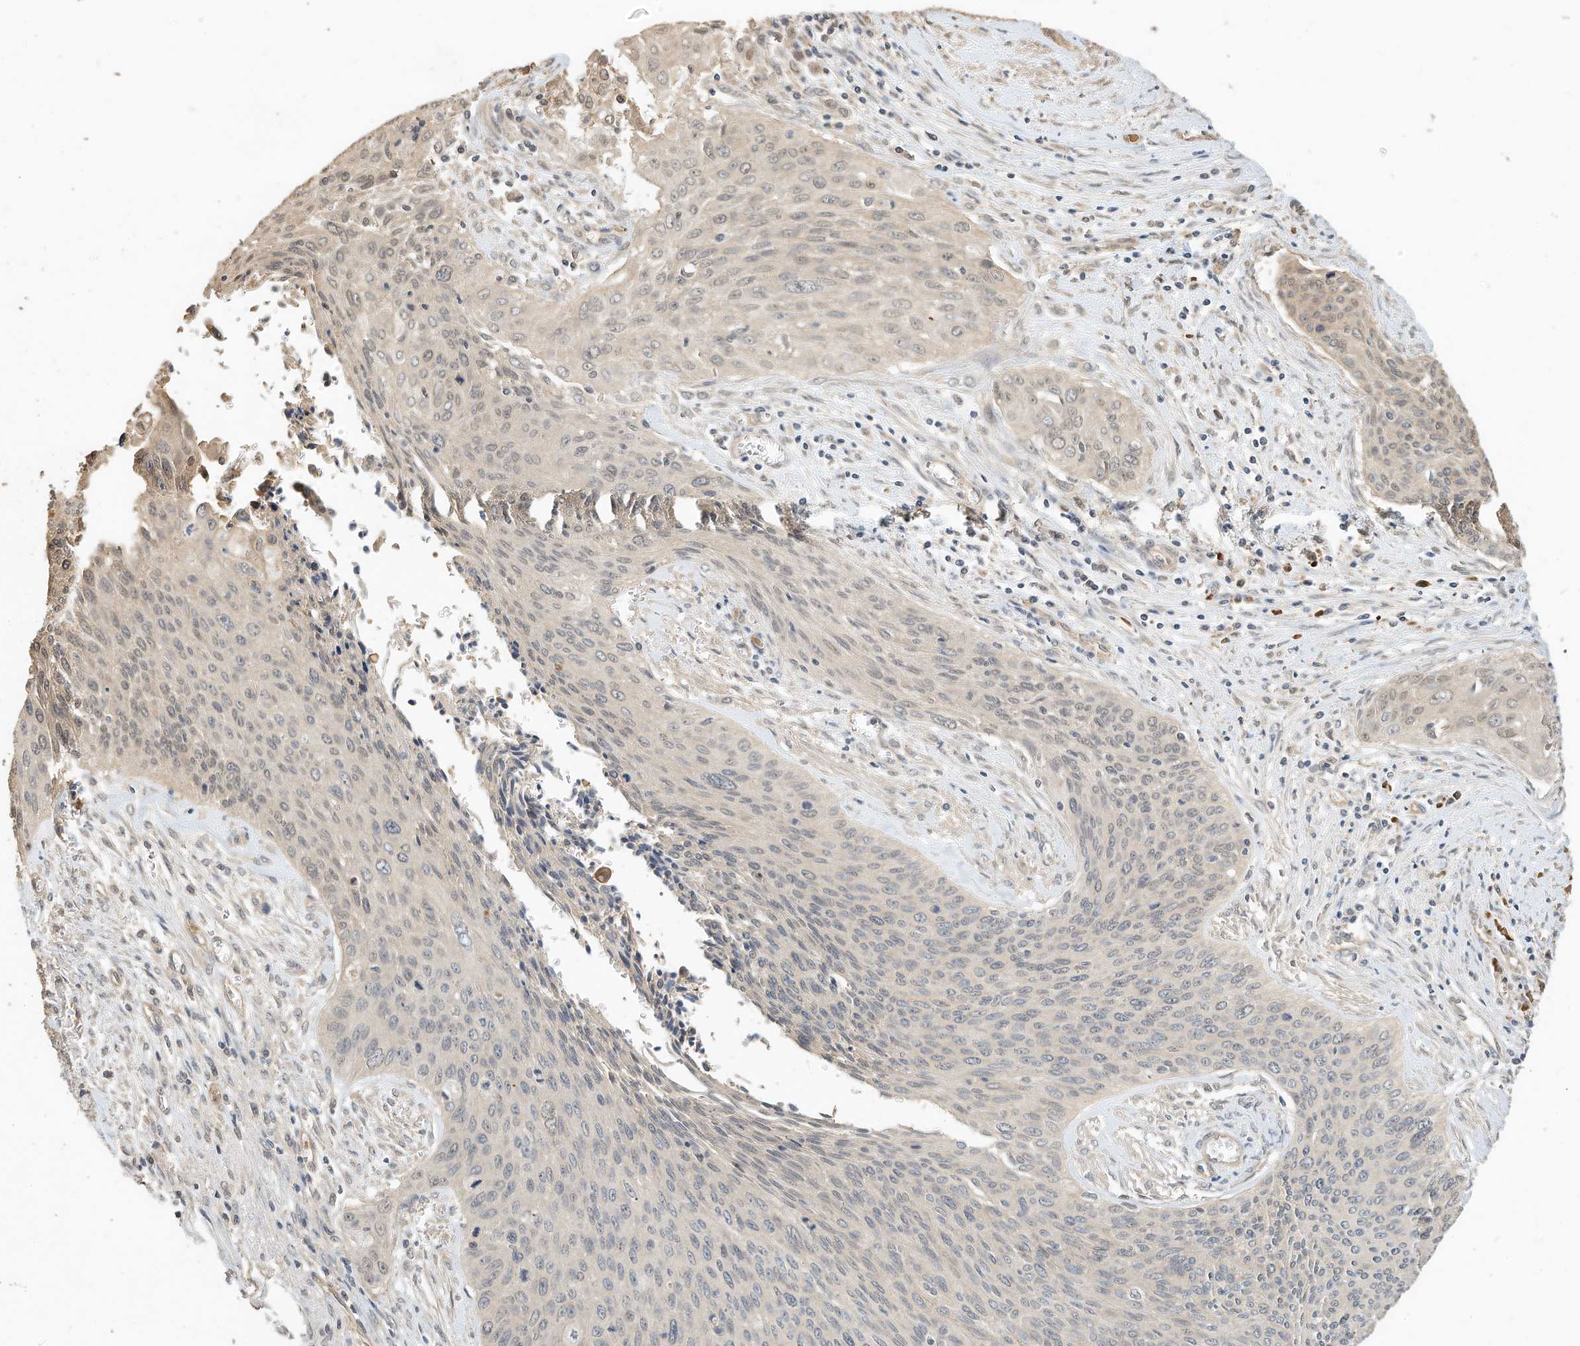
{"staining": {"intensity": "negative", "quantity": "none", "location": "none"}, "tissue": "cervical cancer", "cell_type": "Tumor cells", "image_type": "cancer", "snomed": [{"axis": "morphology", "description": "Squamous cell carcinoma, NOS"}, {"axis": "topography", "description": "Cervix"}], "caption": "Human cervical cancer (squamous cell carcinoma) stained for a protein using immunohistochemistry demonstrates no expression in tumor cells.", "gene": "OFD1", "patient": {"sex": "female", "age": 55}}